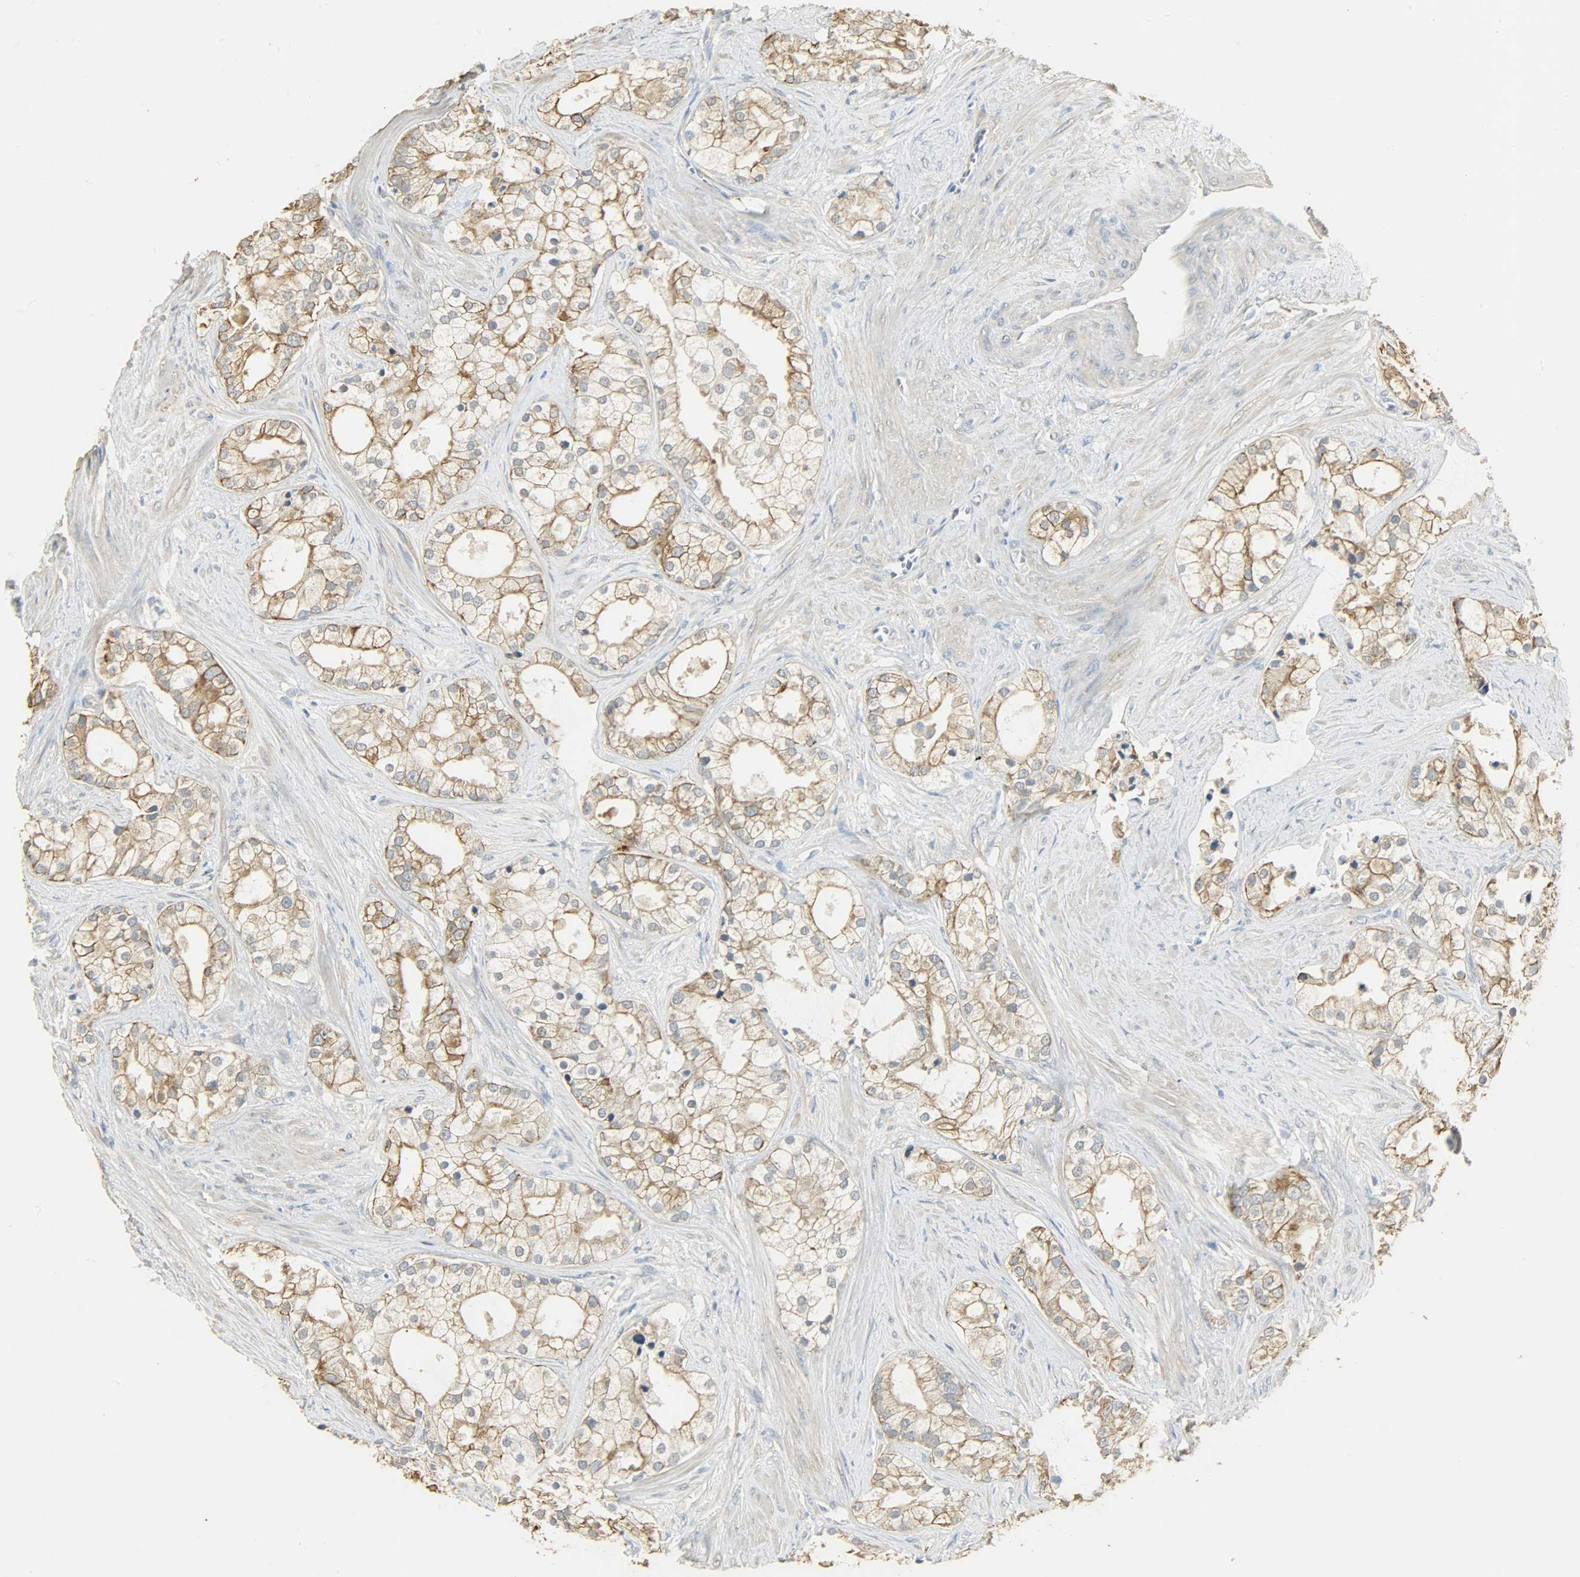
{"staining": {"intensity": "moderate", "quantity": ">75%", "location": "cytoplasmic/membranous"}, "tissue": "prostate cancer", "cell_type": "Tumor cells", "image_type": "cancer", "snomed": [{"axis": "morphology", "description": "Adenocarcinoma, Low grade"}, {"axis": "topography", "description": "Prostate"}], "caption": "A micrograph of human prostate cancer stained for a protein reveals moderate cytoplasmic/membranous brown staining in tumor cells. Using DAB (3,3'-diaminobenzidine) (brown) and hematoxylin (blue) stains, captured at high magnification using brightfield microscopy.", "gene": "USP13", "patient": {"sex": "male", "age": 58}}